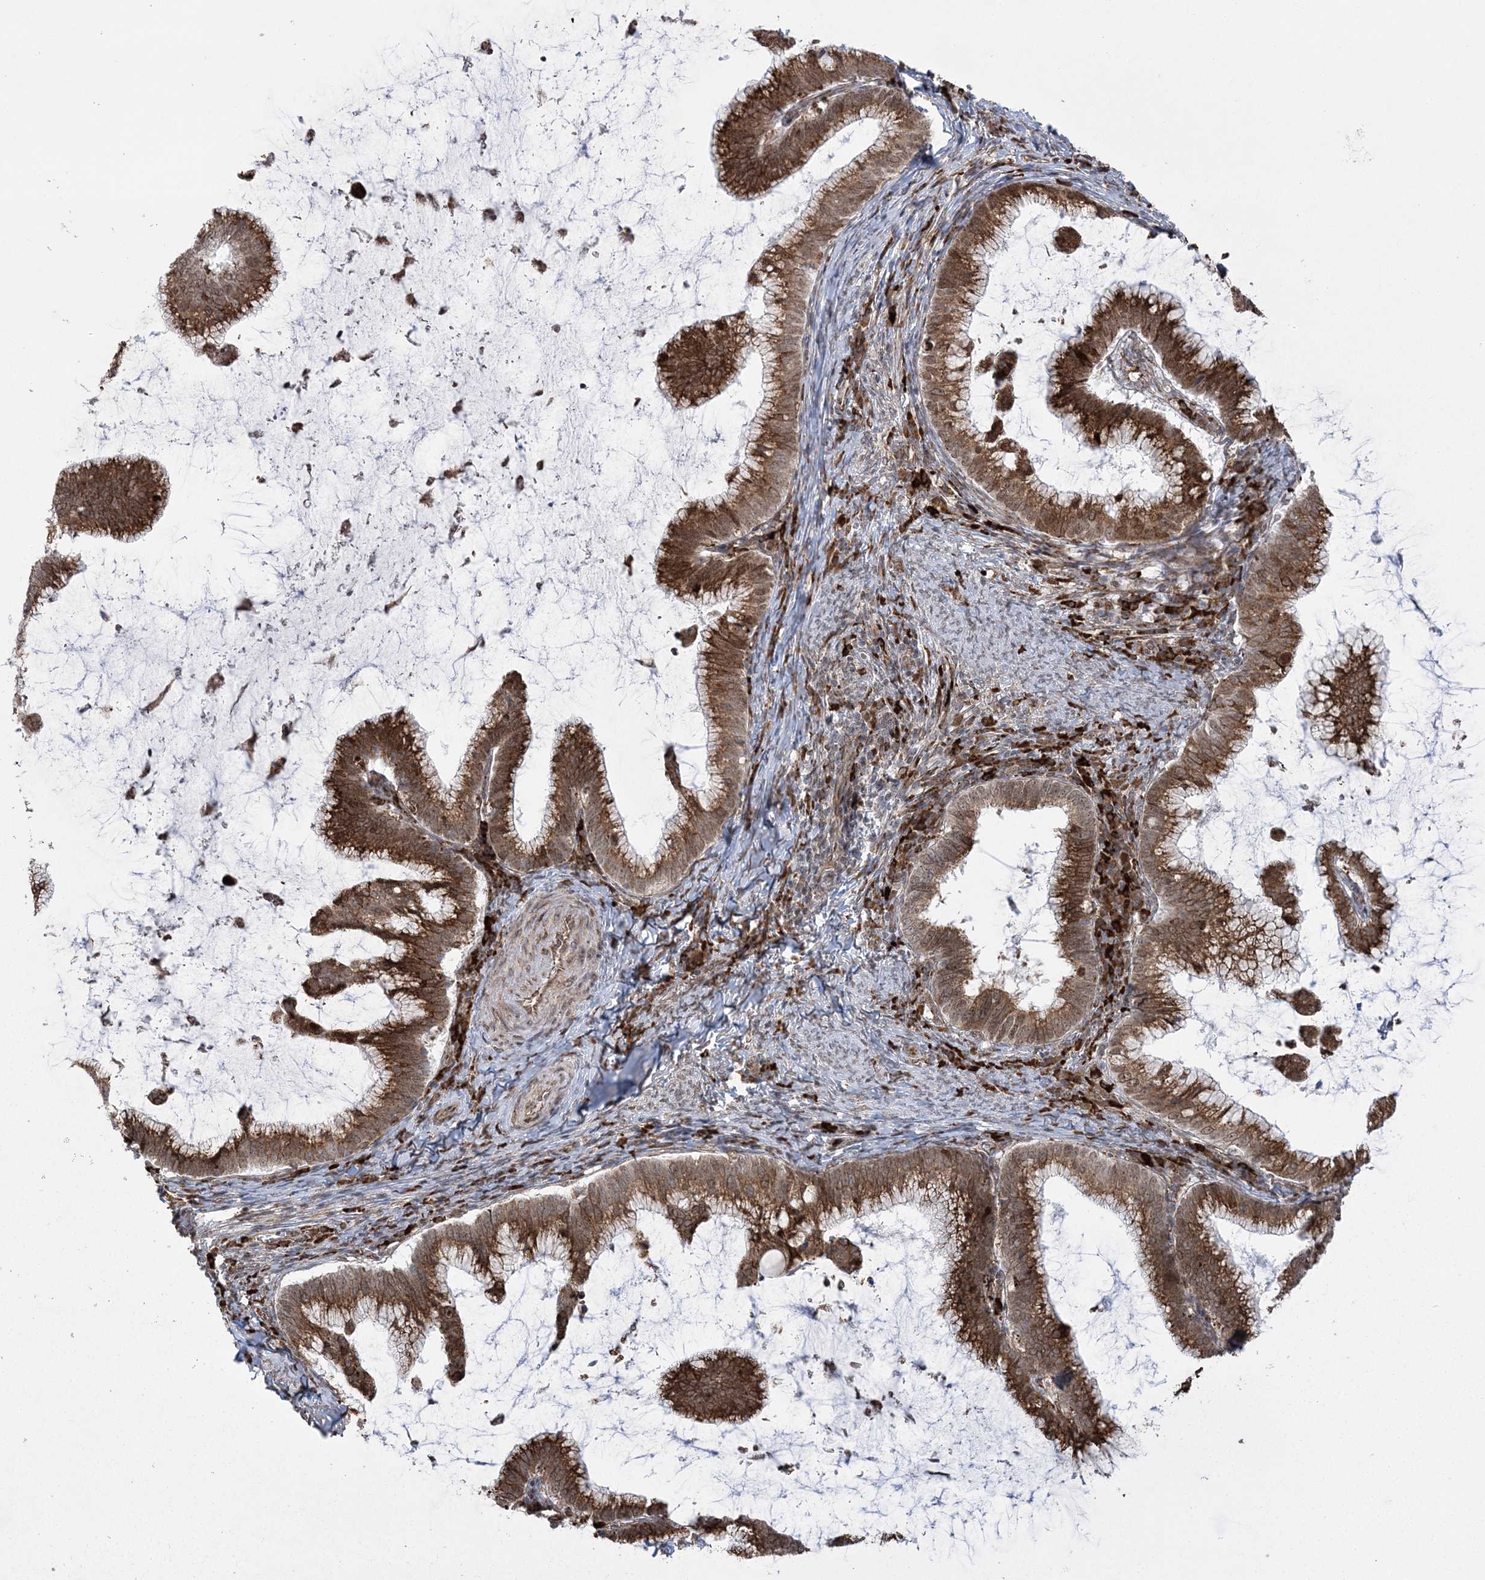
{"staining": {"intensity": "strong", "quantity": ">75%", "location": "cytoplasmic/membranous,nuclear"}, "tissue": "cervical cancer", "cell_type": "Tumor cells", "image_type": "cancer", "snomed": [{"axis": "morphology", "description": "Adenocarcinoma, NOS"}, {"axis": "topography", "description": "Cervix"}], "caption": "Brown immunohistochemical staining in human adenocarcinoma (cervical) demonstrates strong cytoplasmic/membranous and nuclear expression in approximately >75% of tumor cells.", "gene": "EFCAB12", "patient": {"sex": "female", "age": 36}}